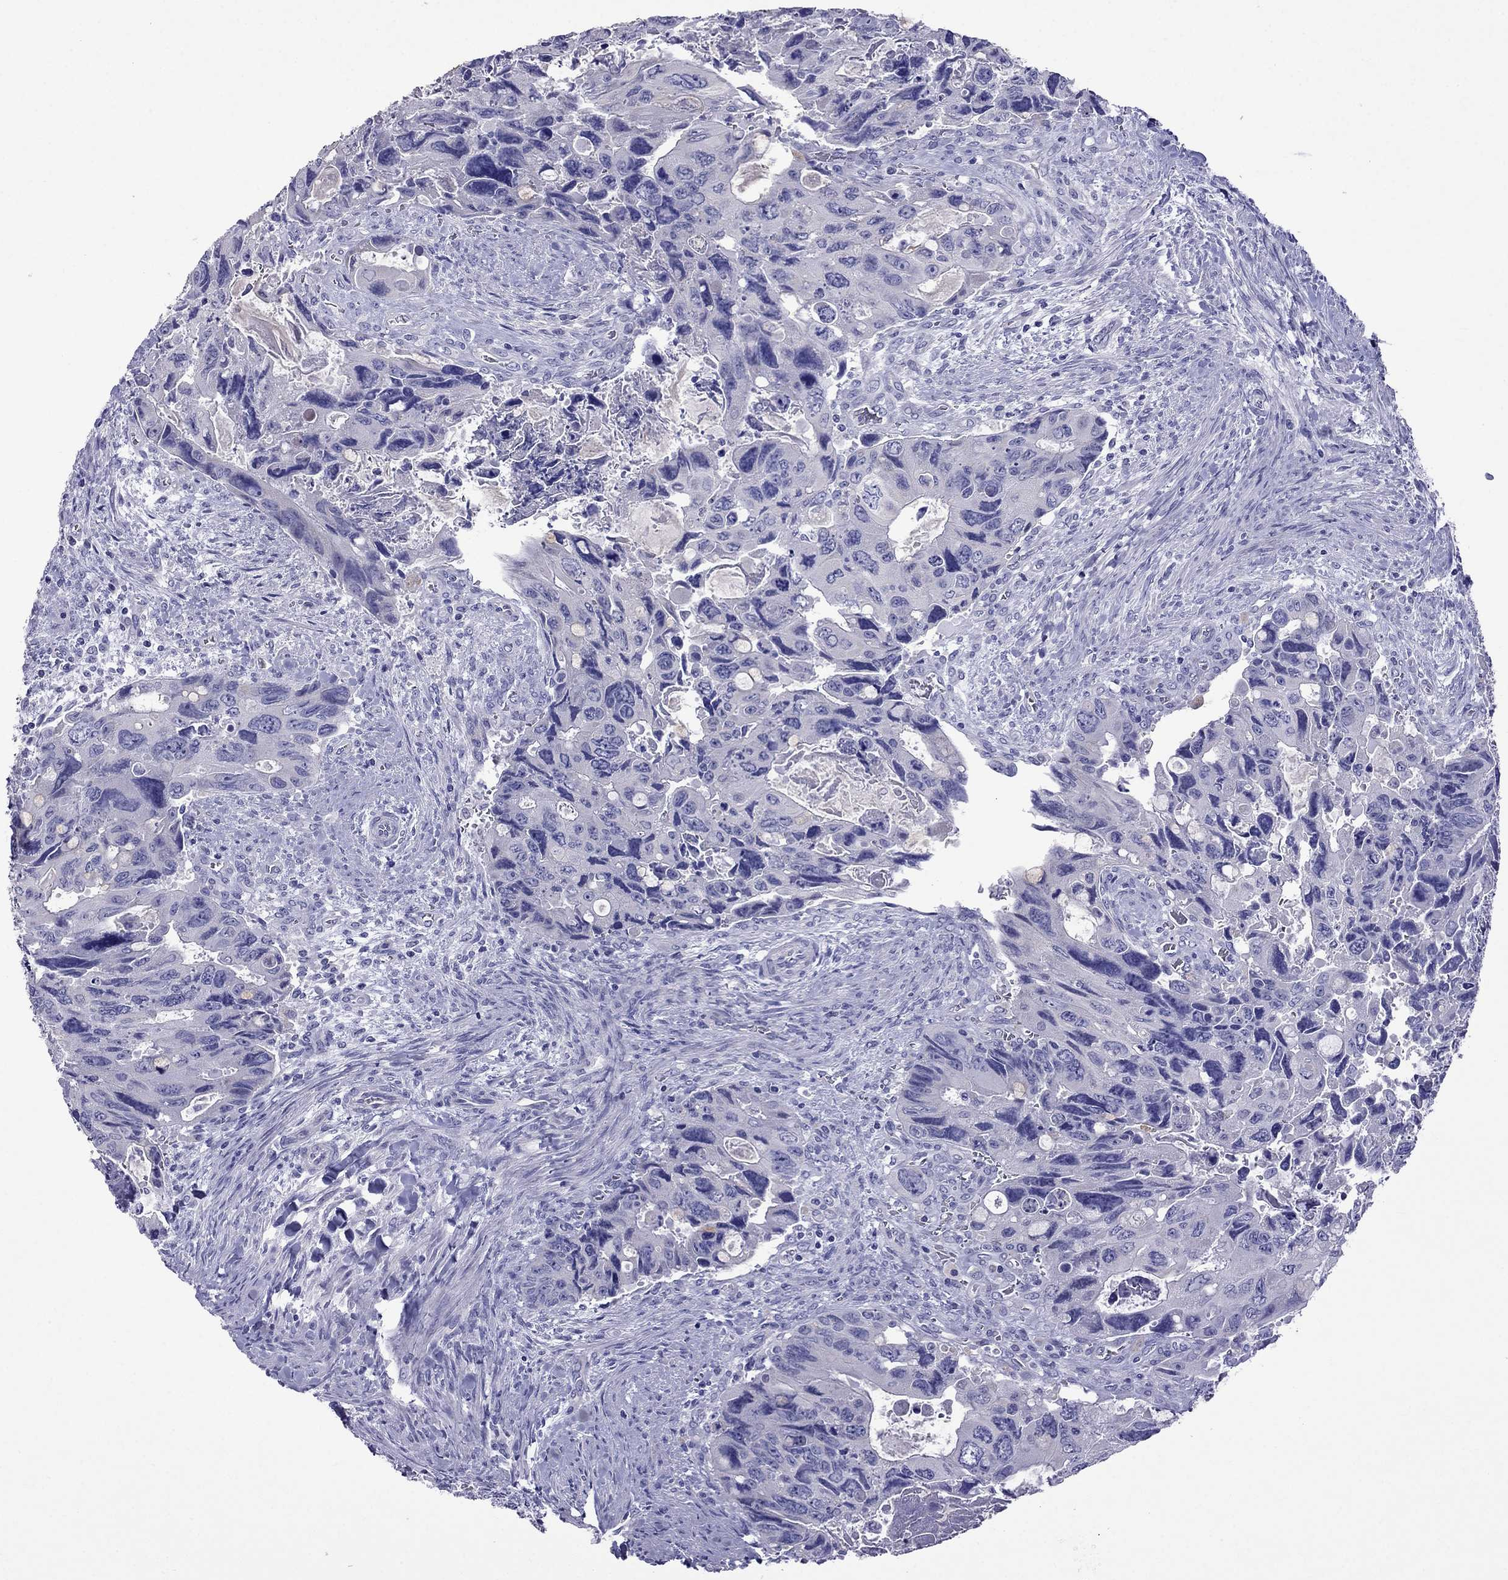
{"staining": {"intensity": "negative", "quantity": "none", "location": "none"}, "tissue": "colorectal cancer", "cell_type": "Tumor cells", "image_type": "cancer", "snomed": [{"axis": "morphology", "description": "Adenocarcinoma, NOS"}, {"axis": "topography", "description": "Rectum"}], "caption": "Tumor cells are negative for protein expression in human colorectal adenocarcinoma. (Stains: DAB (3,3'-diaminobenzidine) immunohistochemistry (IHC) with hematoxylin counter stain, Microscopy: brightfield microscopy at high magnification).", "gene": "TDRD1", "patient": {"sex": "male", "age": 62}}